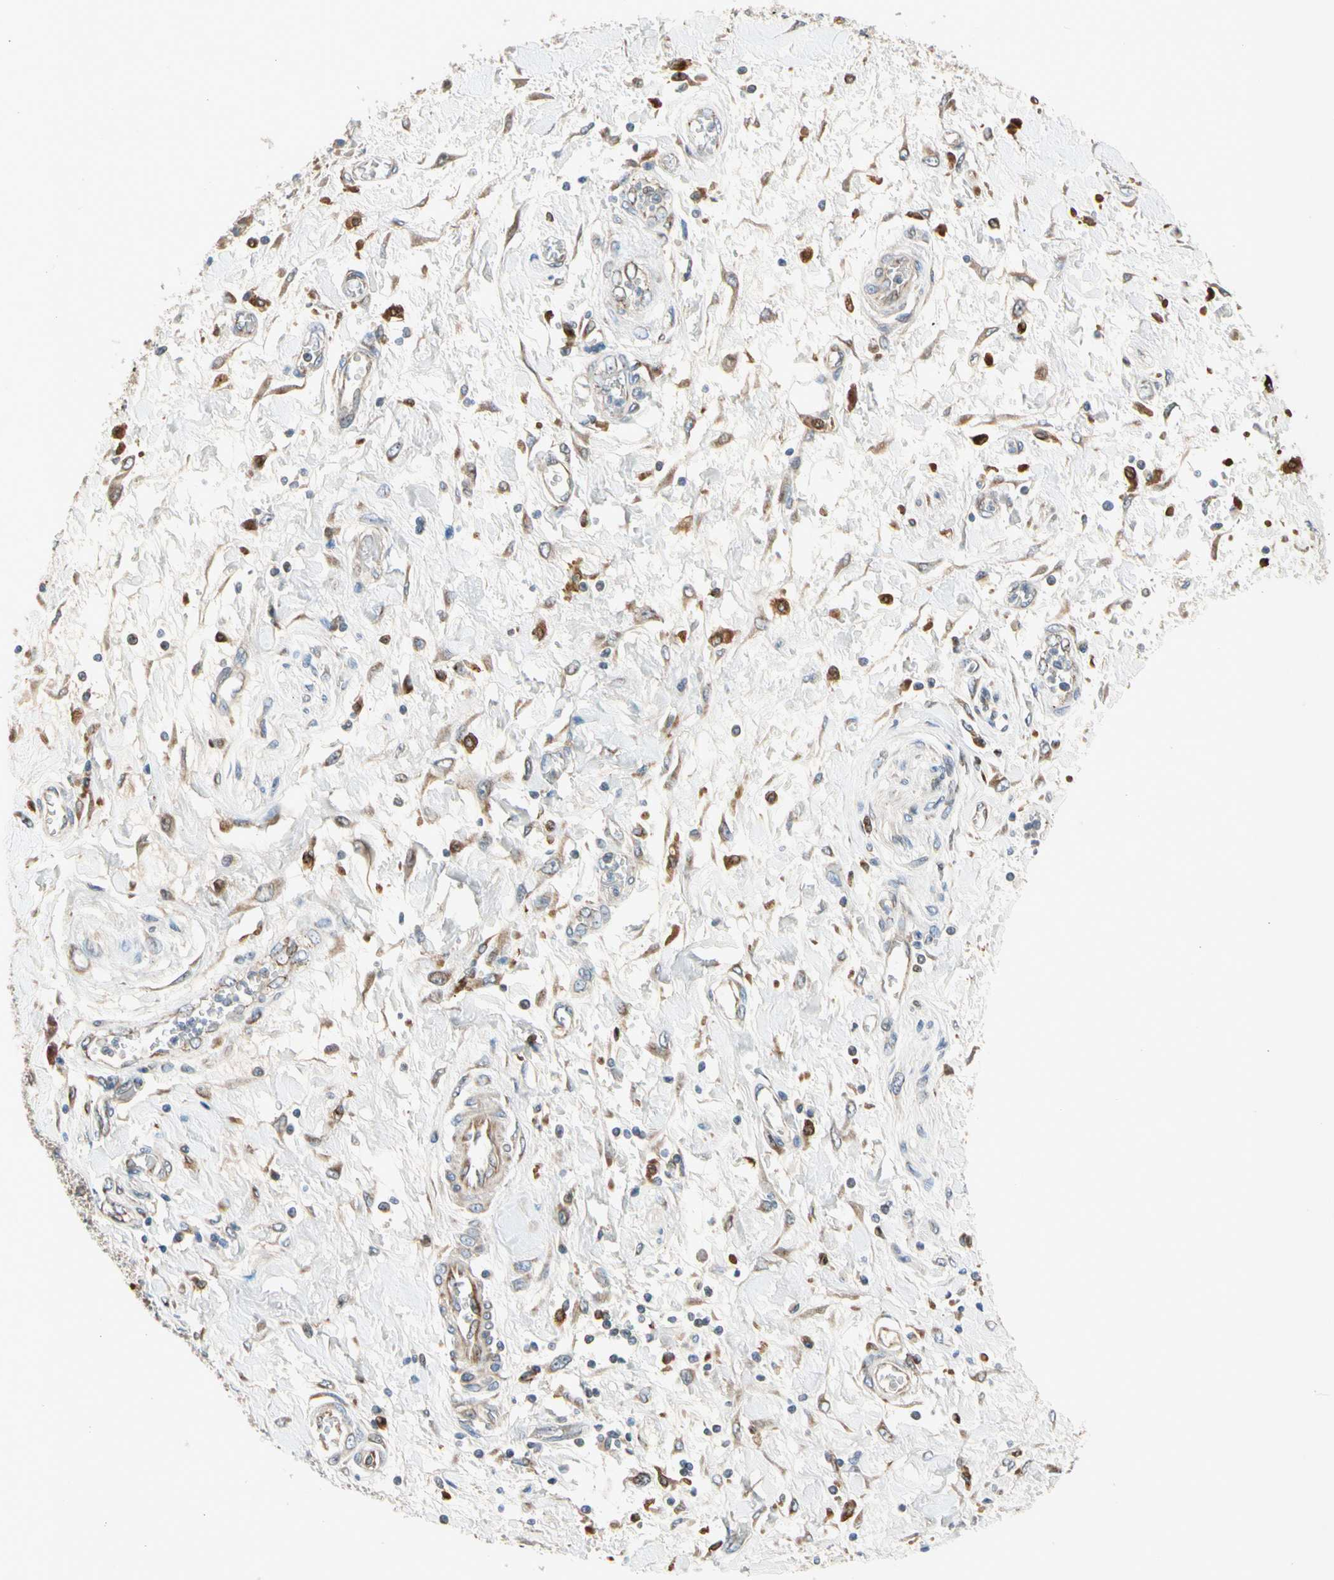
{"staining": {"intensity": "moderate", "quantity": "25%-75%", "location": "cytoplasmic/membranous"}, "tissue": "pancreatic cancer", "cell_type": "Tumor cells", "image_type": "cancer", "snomed": [{"axis": "morphology", "description": "Adenocarcinoma, NOS"}, {"axis": "topography", "description": "Pancreas"}], "caption": "This photomicrograph displays pancreatic adenocarcinoma stained with immunohistochemistry to label a protein in brown. The cytoplasmic/membranous of tumor cells show moderate positivity for the protein. Nuclei are counter-stained blue.", "gene": "NPHP3", "patient": {"sex": "female", "age": 70}}